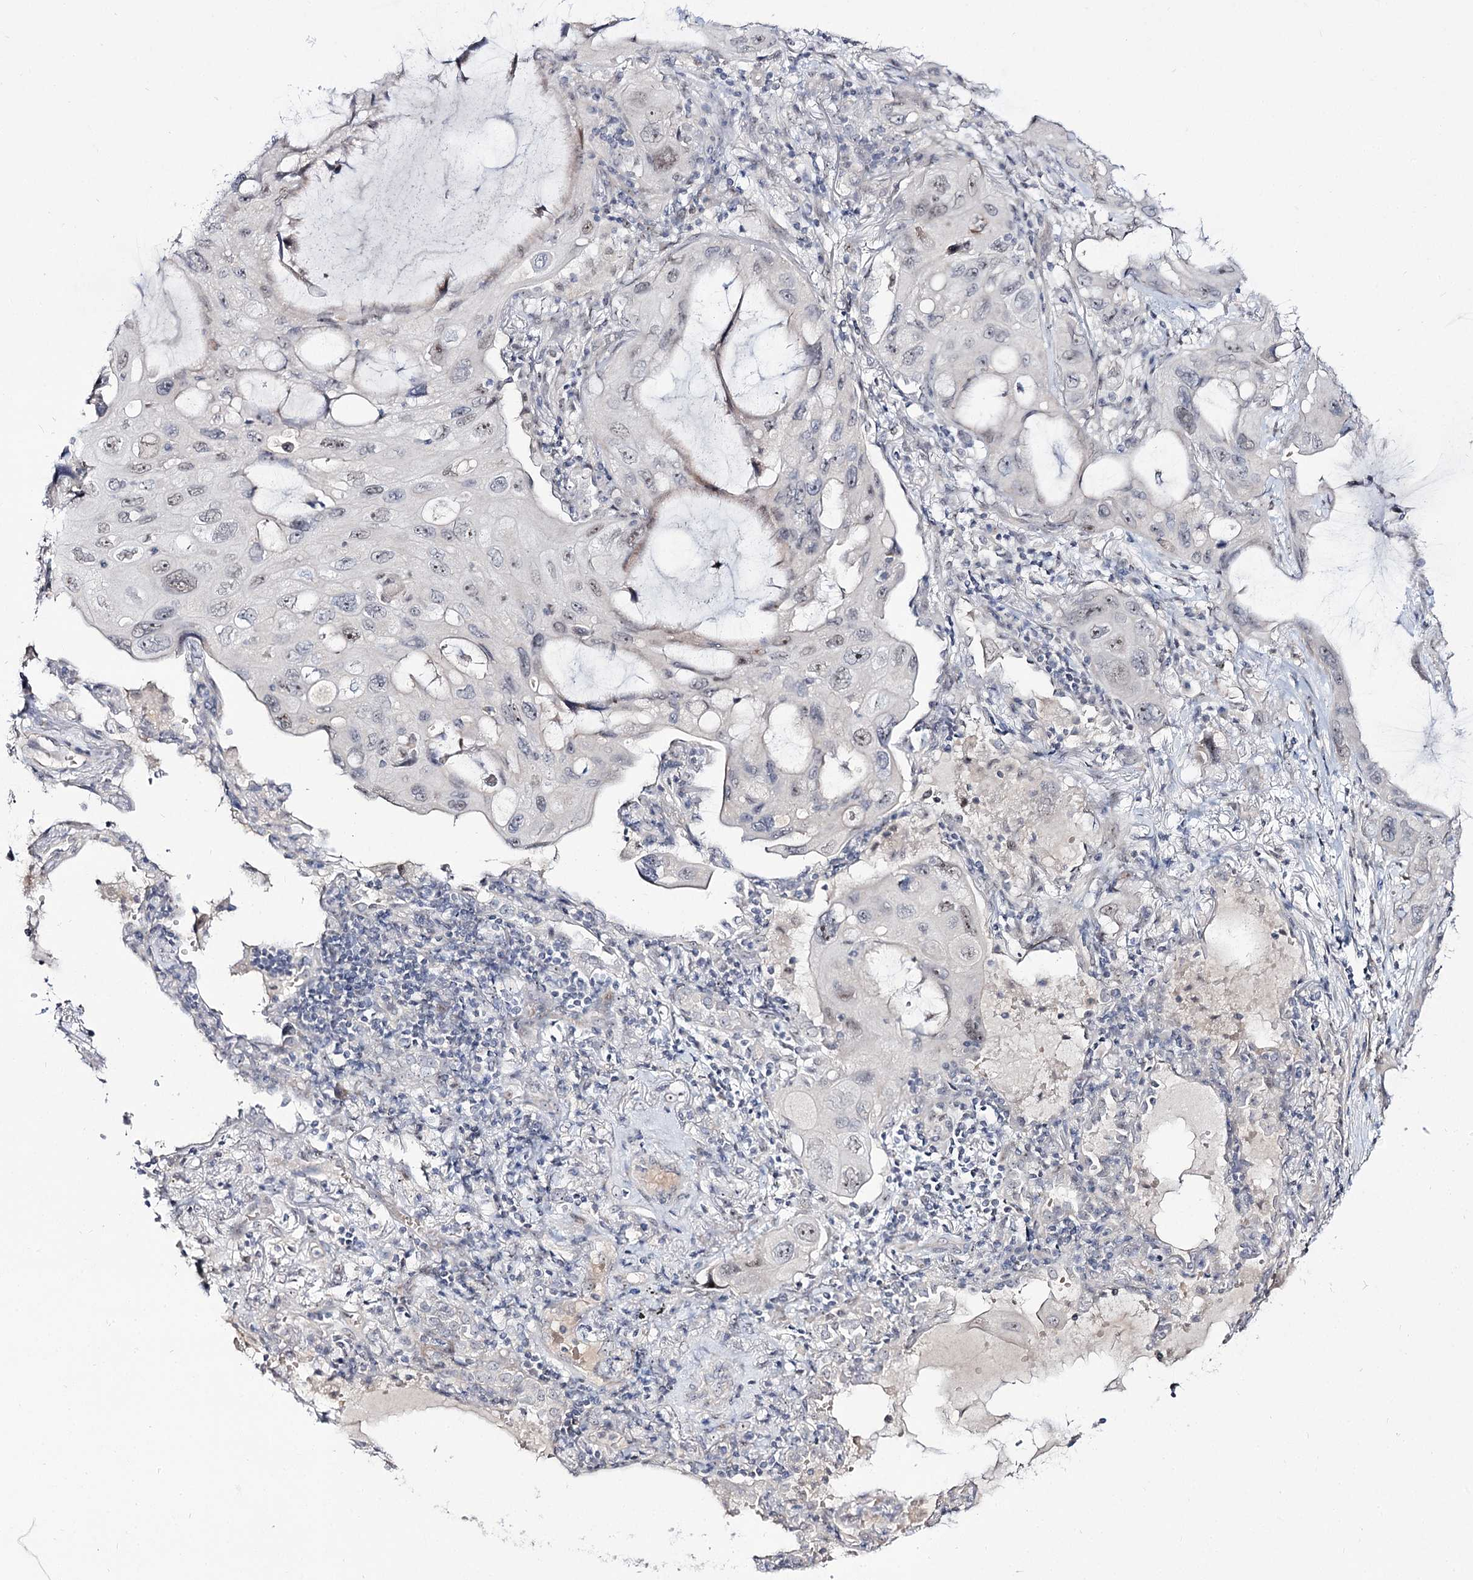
{"staining": {"intensity": "negative", "quantity": "none", "location": "none"}, "tissue": "lung cancer", "cell_type": "Tumor cells", "image_type": "cancer", "snomed": [{"axis": "morphology", "description": "Squamous cell carcinoma, NOS"}, {"axis": "topography", "description": "Lung"}], "caption": "Tumor cells show no significant protein positivity in lung cancer.", "gene": "RRP9", "patient": {"sex": "female", "age": 73}}